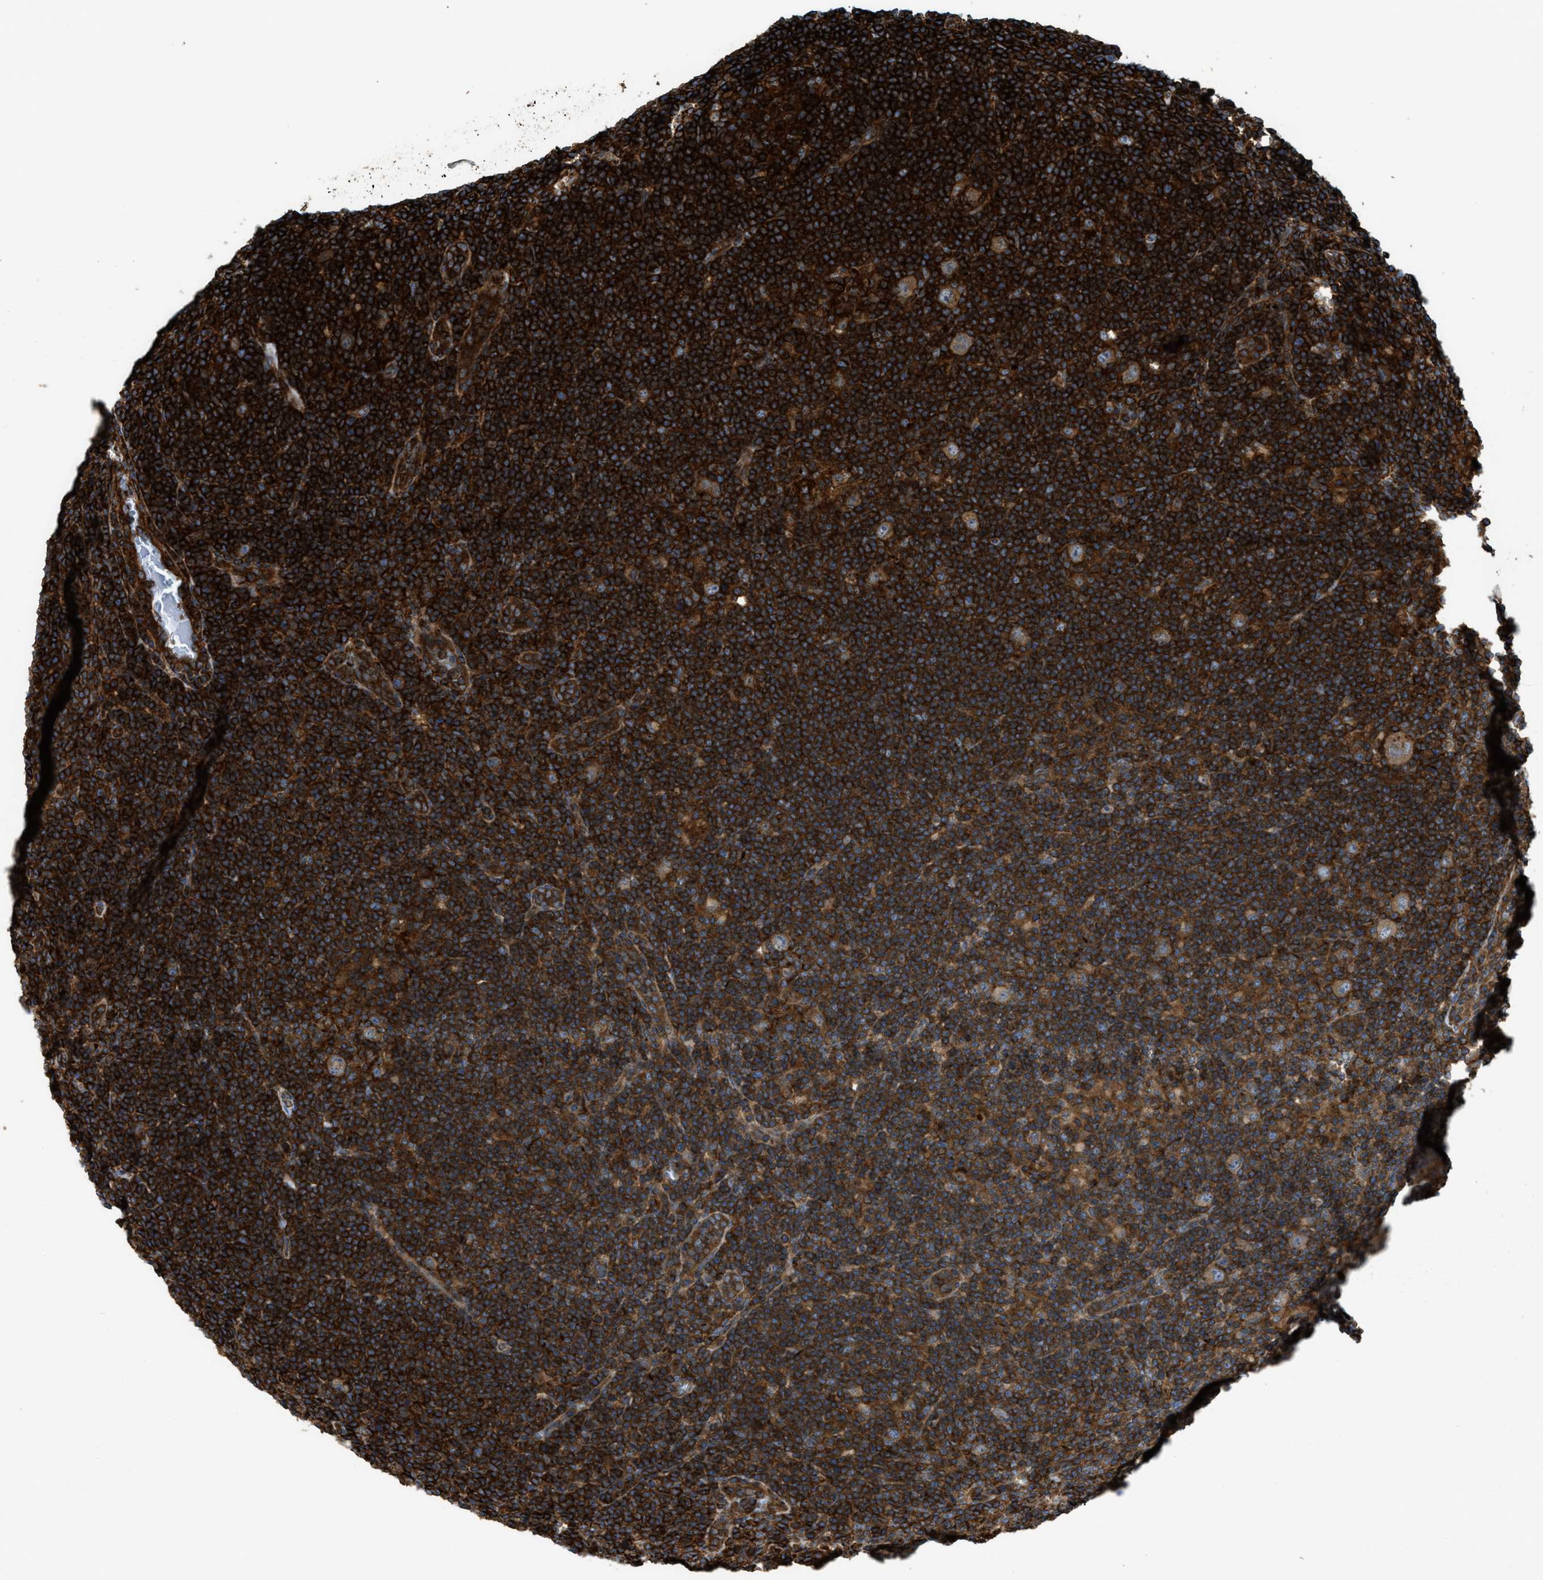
{"staining": {"intensity": "moderate", "quantity": ">75%", "location": "cytoplasmic/membranous"}, "tissue": "lymphoma", "cell_type": "Tumor cells", "image_type": "cancer", "snomed": [{"axis": "morphology", "description": "Hodgkin's disease, NOS"}, {"axis": "topography", "description": "Lymph node"}], "caption": "The micrograph reveals staining of Hodgkin's disease, revealing moderate cytoplasmic/membranous protein staining (brown color) within tumor cells.", "gene": "EGLN1", "patient": {"sex": "female", "age": 57}}